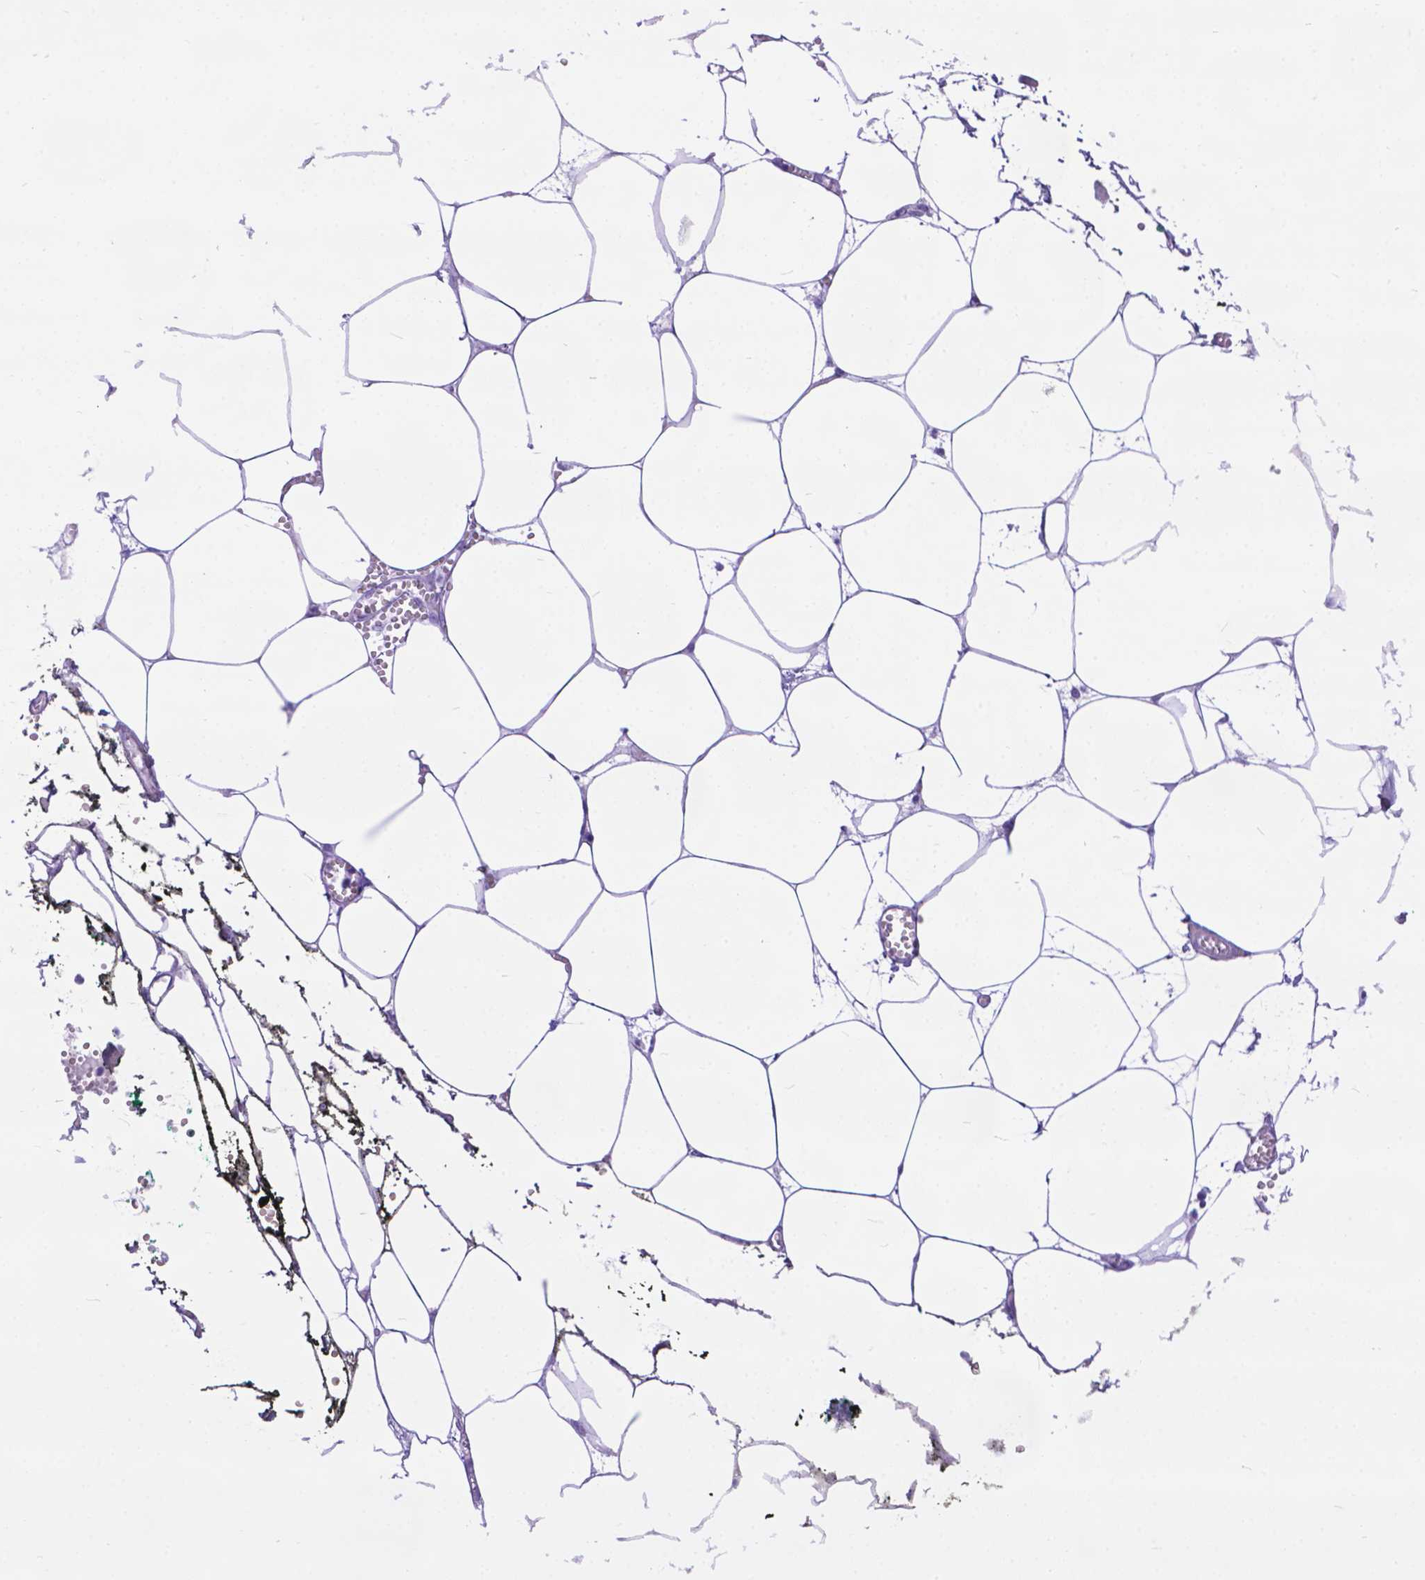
{"staining": {"intensity": "negative", "quantity": "none", "location": "none"}, "tissue": "adipose tissue", "cell_type": "Adipocytes", "image_type": "normal", "snomed": [{"axis": "morphology", "description": "Normal tissue, NOS"}, {"axis": "topography", "description": "Adipose tissue"}, {"axis": "topography", "description": "Pancreas"}, {"axis": "topography", "description": "Peripheral nerve tissue"}], "caption": "IHC micrograph of unremarkable adipose tissue: adipose tissue stained with DAB (3,3'-diaminobenzidine) shows no significant protein expression in adipocytes.", "gene": "DHRS2", "patient": {"sex": "female", "age": 58}}